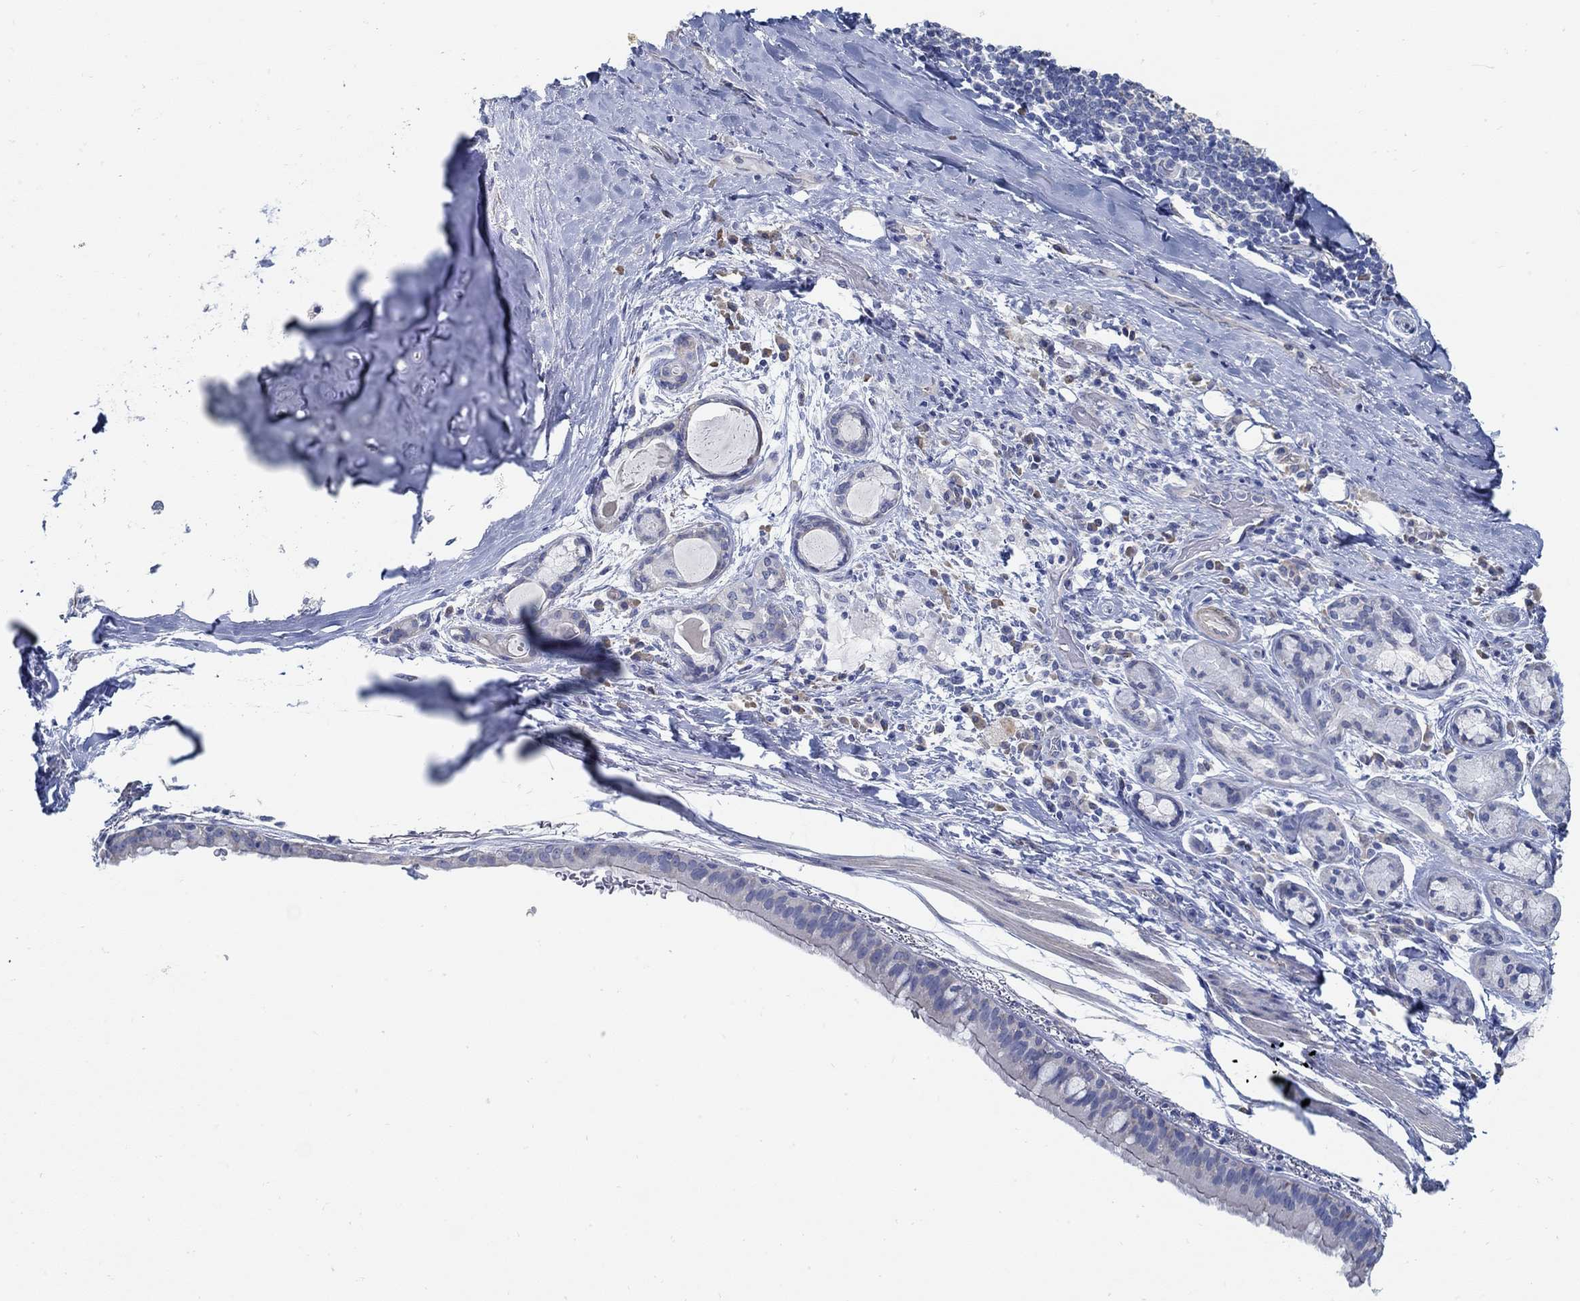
{"staining": {"intensity": "negative", "quantity": "none", "location": "none"}, "tissue": "bronchus", "cell_type": "Respiratory epithelial cells", "image_type": "normal", "snomed": [{"axis": "morphology", "description": "Normal tissue, NOS"}, {"axis": "morphology", "description": "Squamous cell carcinoma, NOS"}, {"axis": "topography", "description": "Bronchus"}, {"axis": "topography", "description": "Lung"}], "caption": "Human bronchus stained for a protein using immunohistochemistry exhibits no positivity in respiratory epithelial cells.", "gene": "C15orf39", "patient": {"sex": "male", "age": 69}}